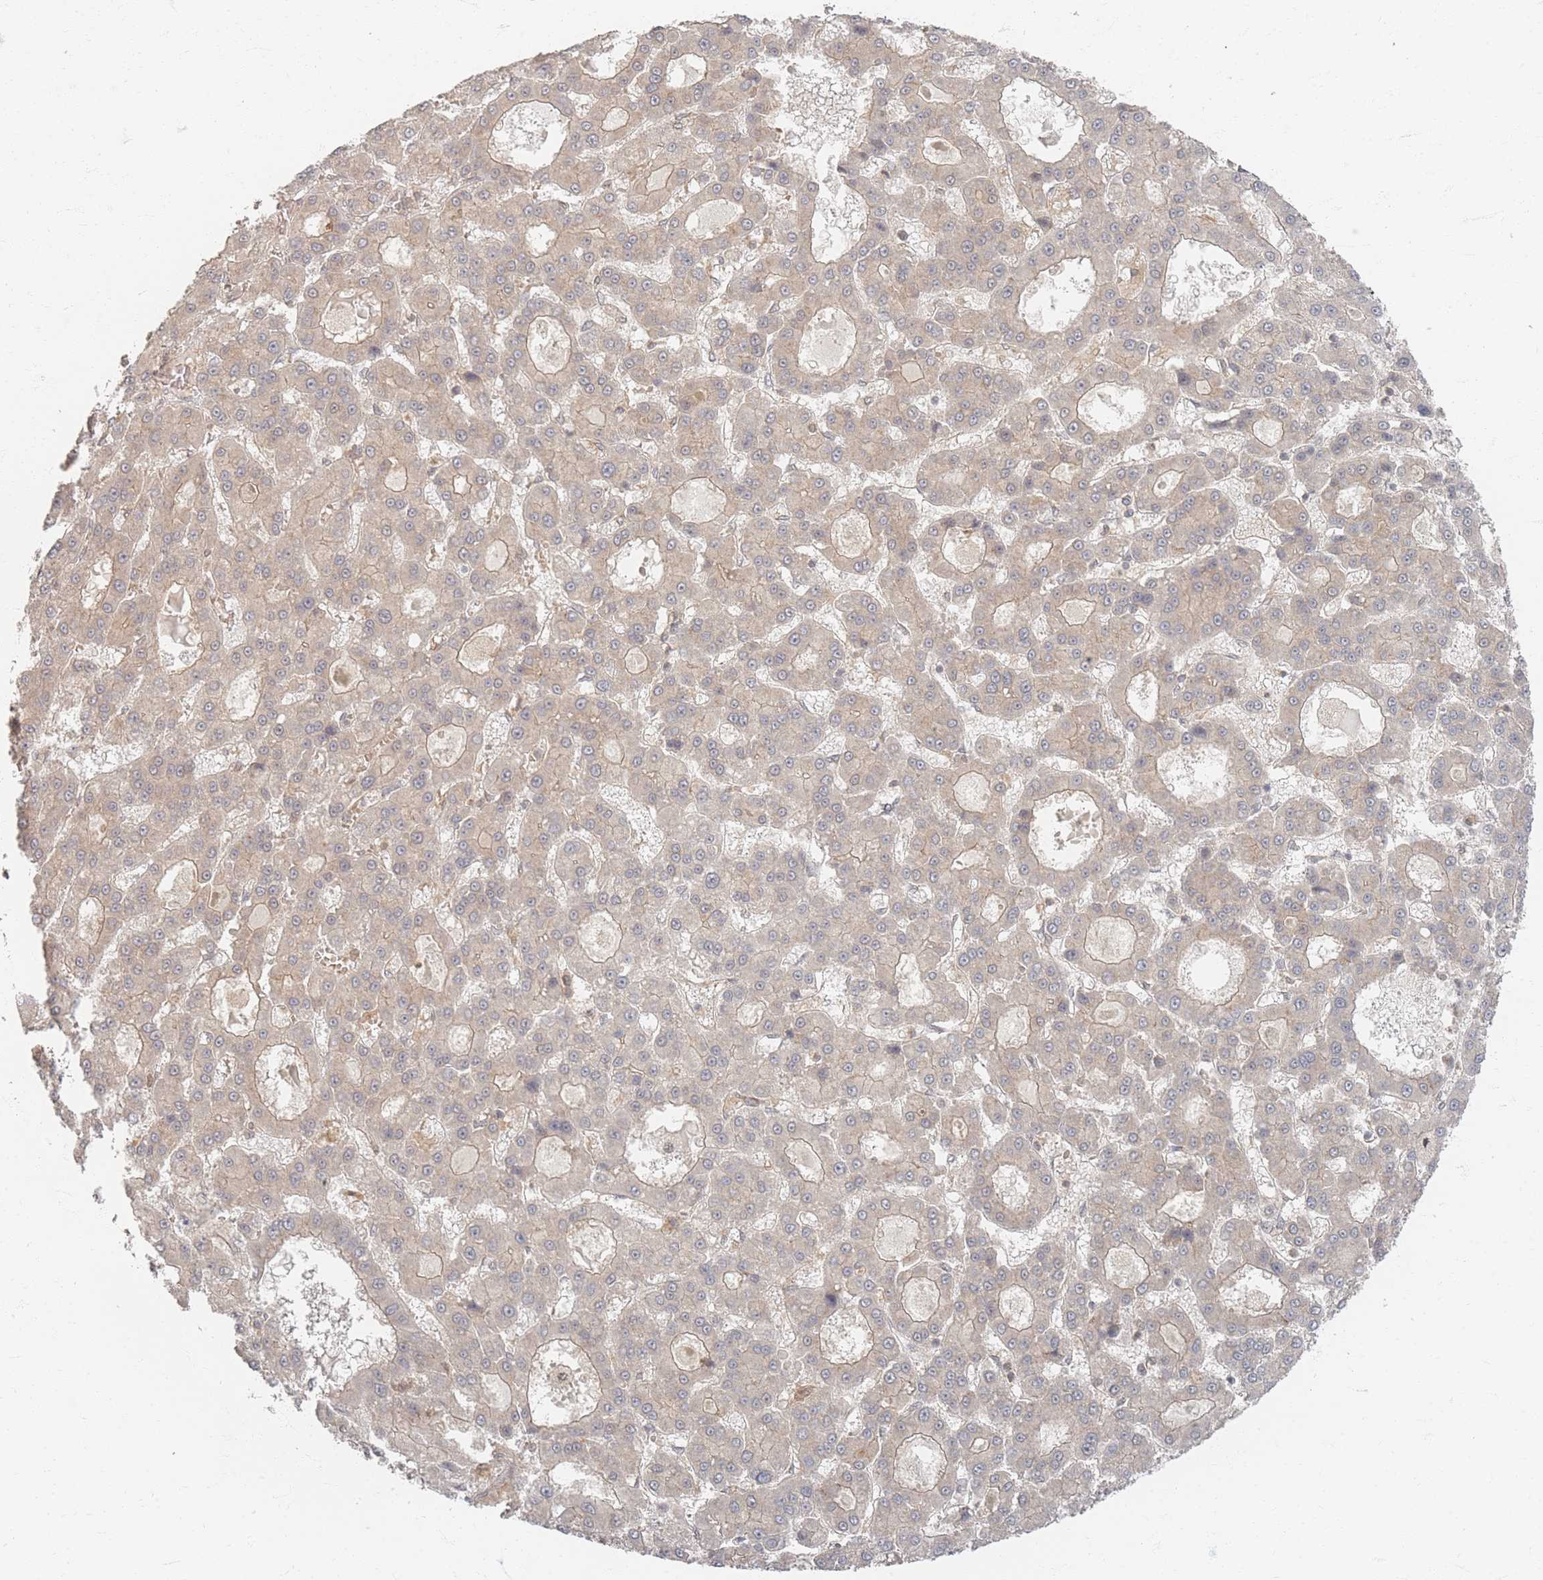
{"staining": {"intensity": "negative", "quantity": "none", "location": "none"}, "tissue": "liver cancer", "cell_type": "Tumor cells", "image_type": "cancer", "snomed": [{"axis": "morphology", "description": "Carcinoma, Hepatocellular, NOS"}, {"axis": "topography", "description": "Liver"}], "caption": "Immunohistochemistry (IHC) of liver cancer demonstrates no staining in tumor cells.", "gene": "PSMD9", "patient": {"sex": "male", "age": 70}}